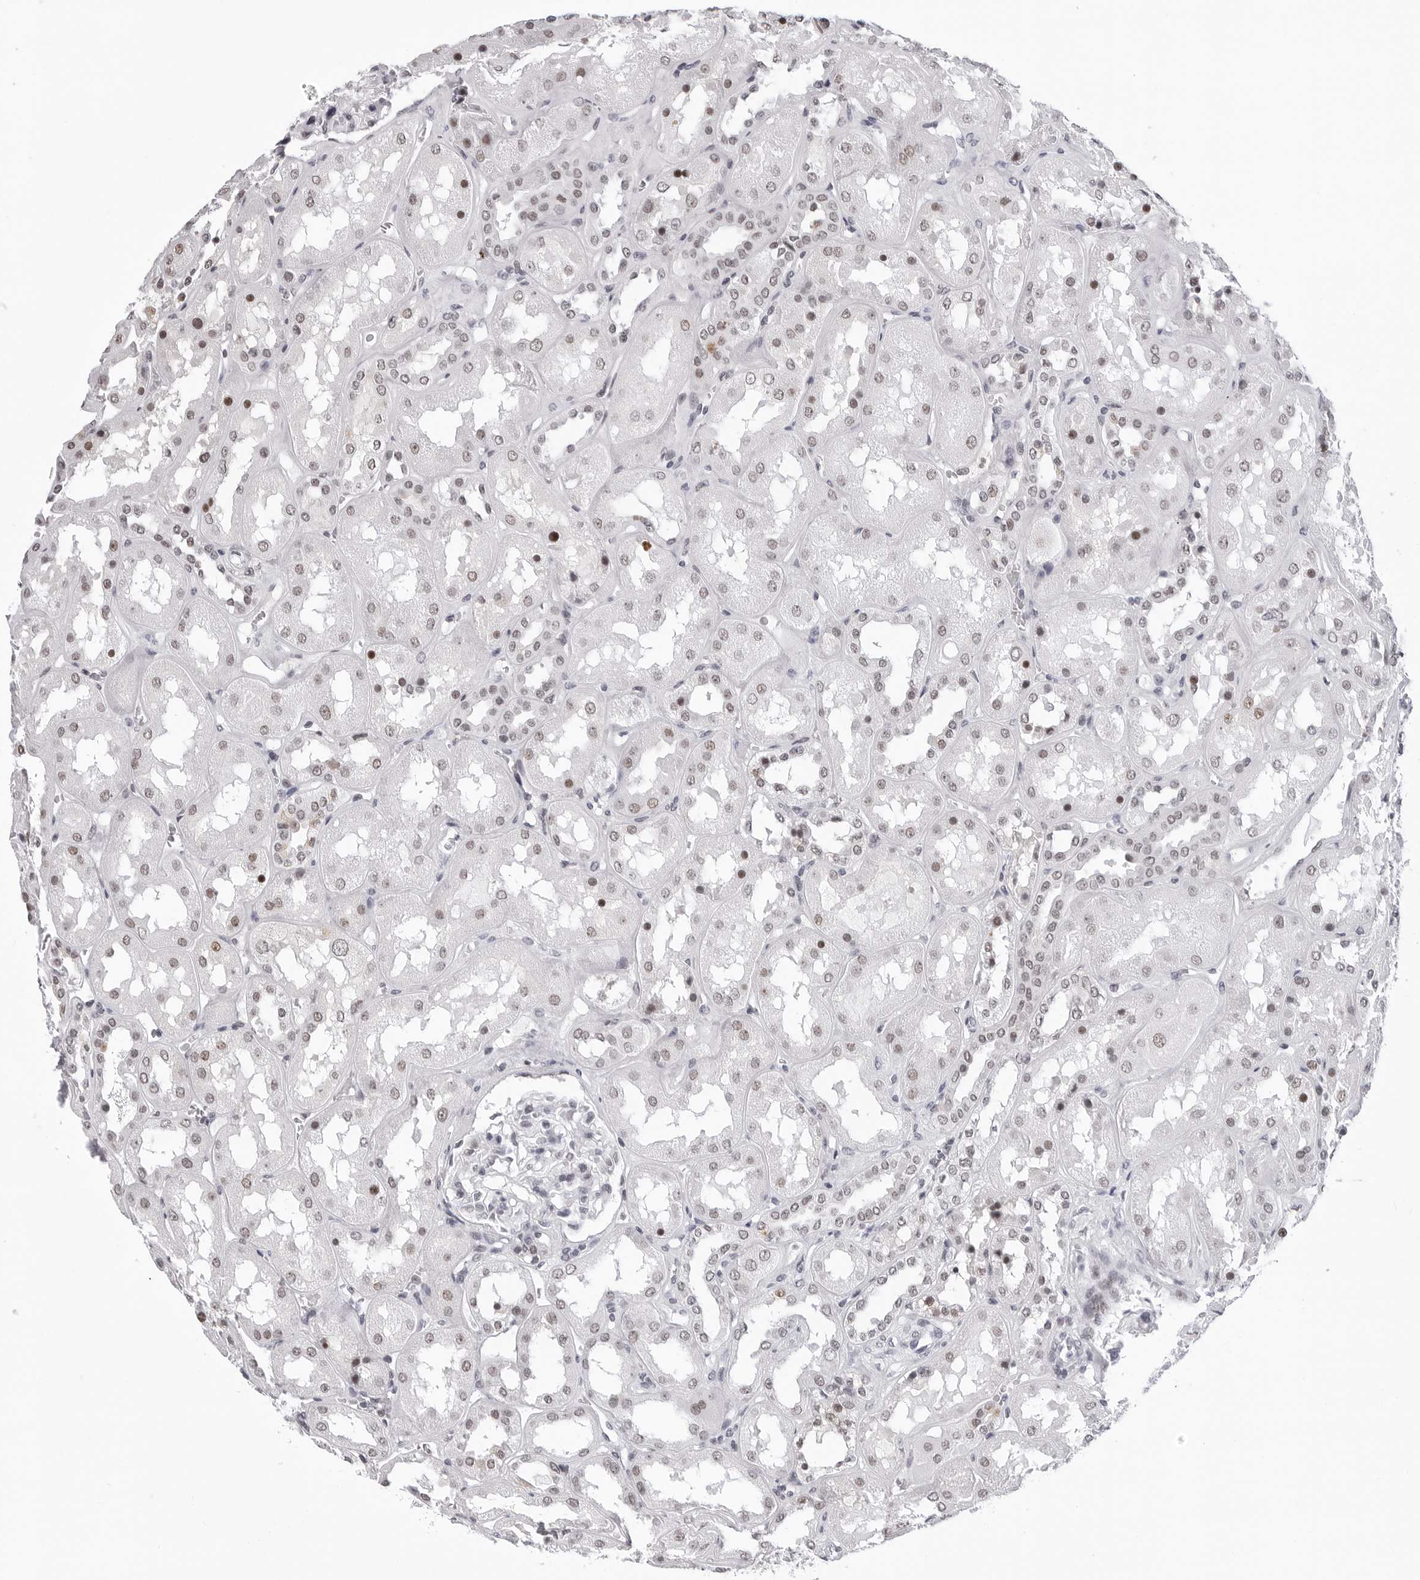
{"staining": {"intensity": "negative", "quantity": "none", "location": "none"}, "tissue": "kidney", "cell_type": "Cells in glomeruli", "image_type": "normal", "snomed": [{"axis": "morphology", "description": "Normal tissue, NOS"}, {"axis": "topography", "description": "Kidney"}], "caption": "The micrograph exhibits no significant positivity in cells in glomeruli of kidney. (IHC, brightfield microscopy, high magnification).", "gene": "SF3B4", "patient": {"sex": "male", "age": 70}}